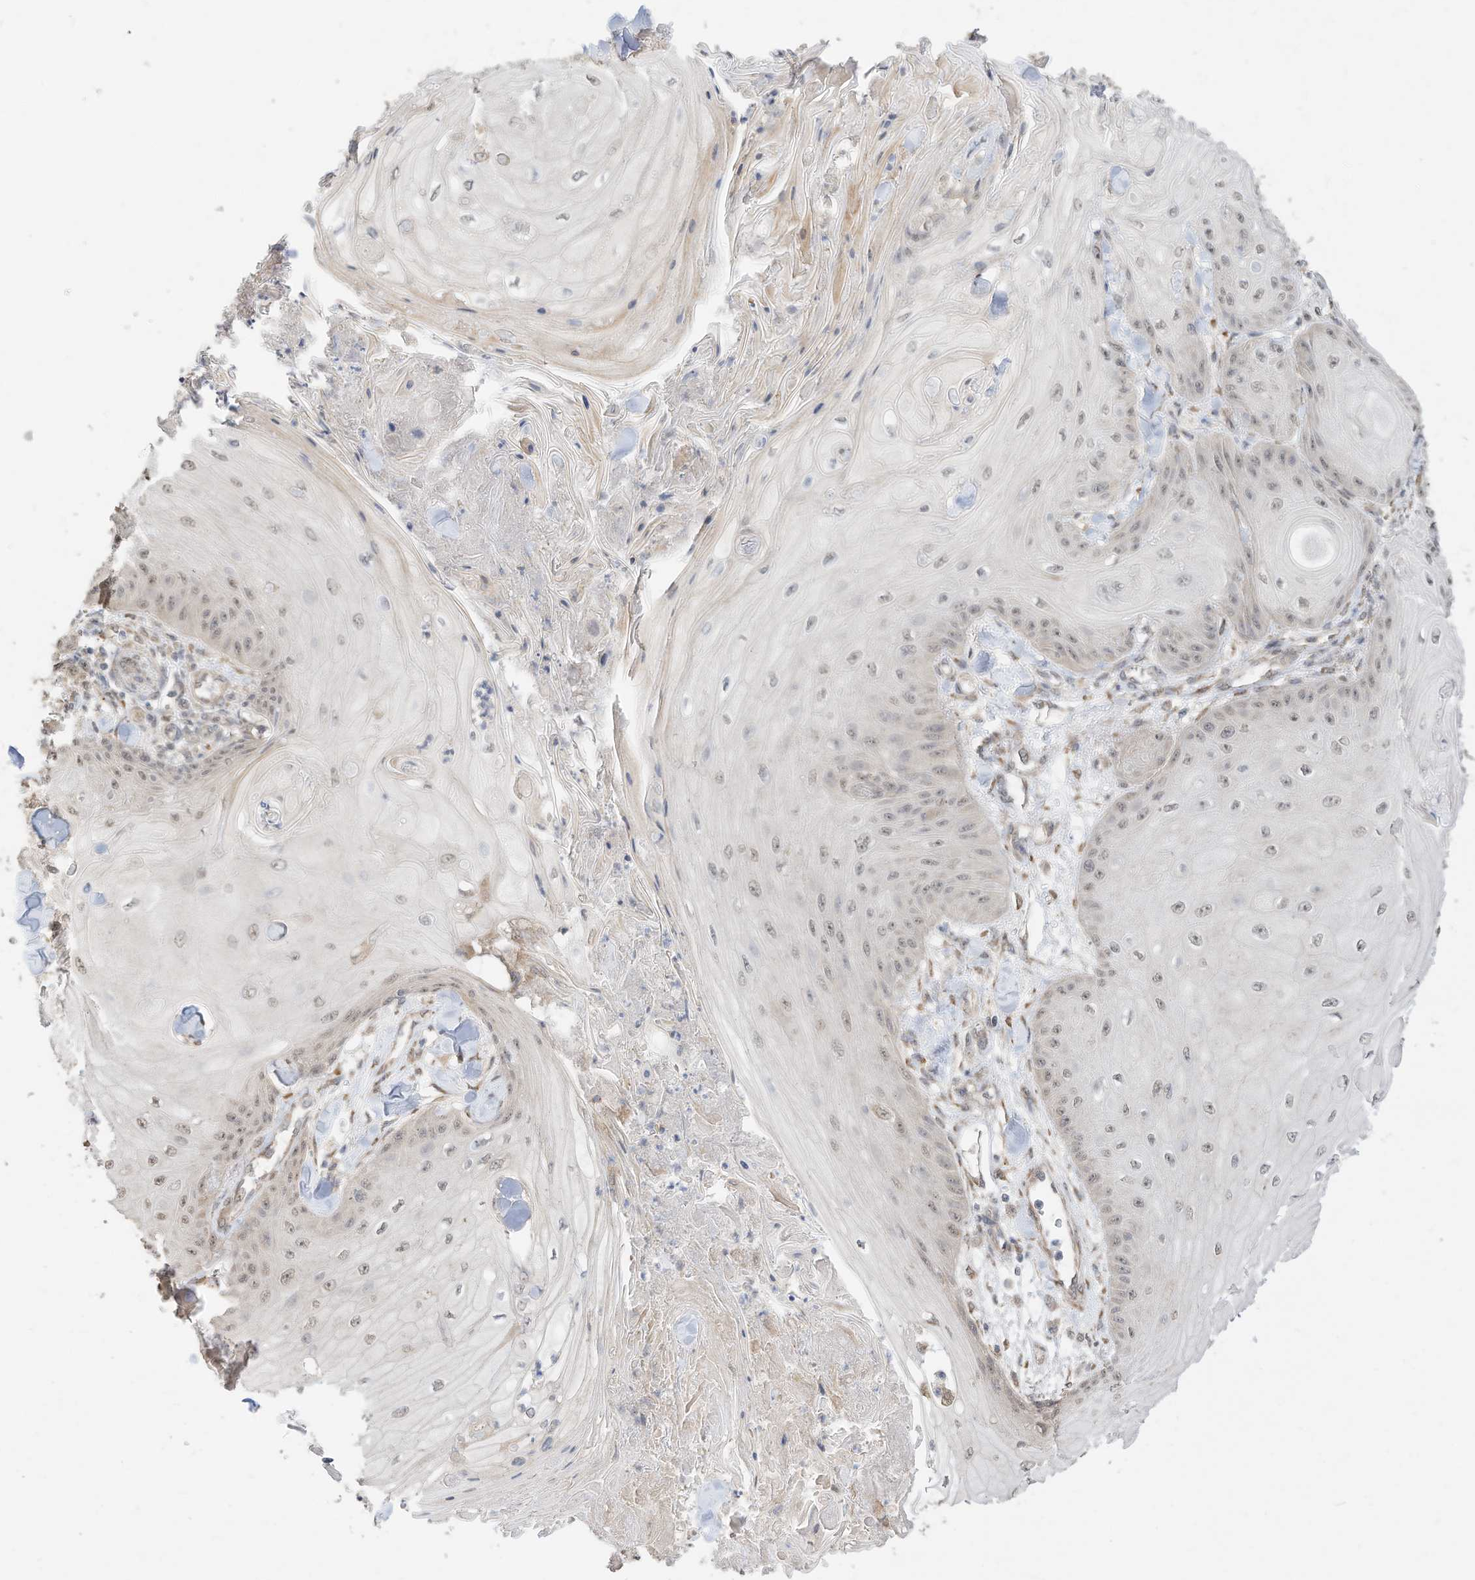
{"staining": {"intensity": "negative", "quantity": "none", "location": "none"}, "tissue": "skin cancer", "cell_type": "Tumor cells", "image_type": "cancer", "snomed": [{"axis": "morphology", "description": "Squamous cell carcinoma, NOS"}, {"axis": "topography", "description": "Skin"}], "caption": "A high-resolution image shows immunohistochemistry staining of skin cancer (squamous cell carcinoma), which displays no significant staining in tumor cells. (Stains: DAB (3,3'-diaminobenzidine) immunohistochemistry (IHC) with hematoxylin counter stain, Microscopy: brightfield microscopy at high magnification).", "gene": "CAGE1", "patient": {"sex": "male", "age": 74}}